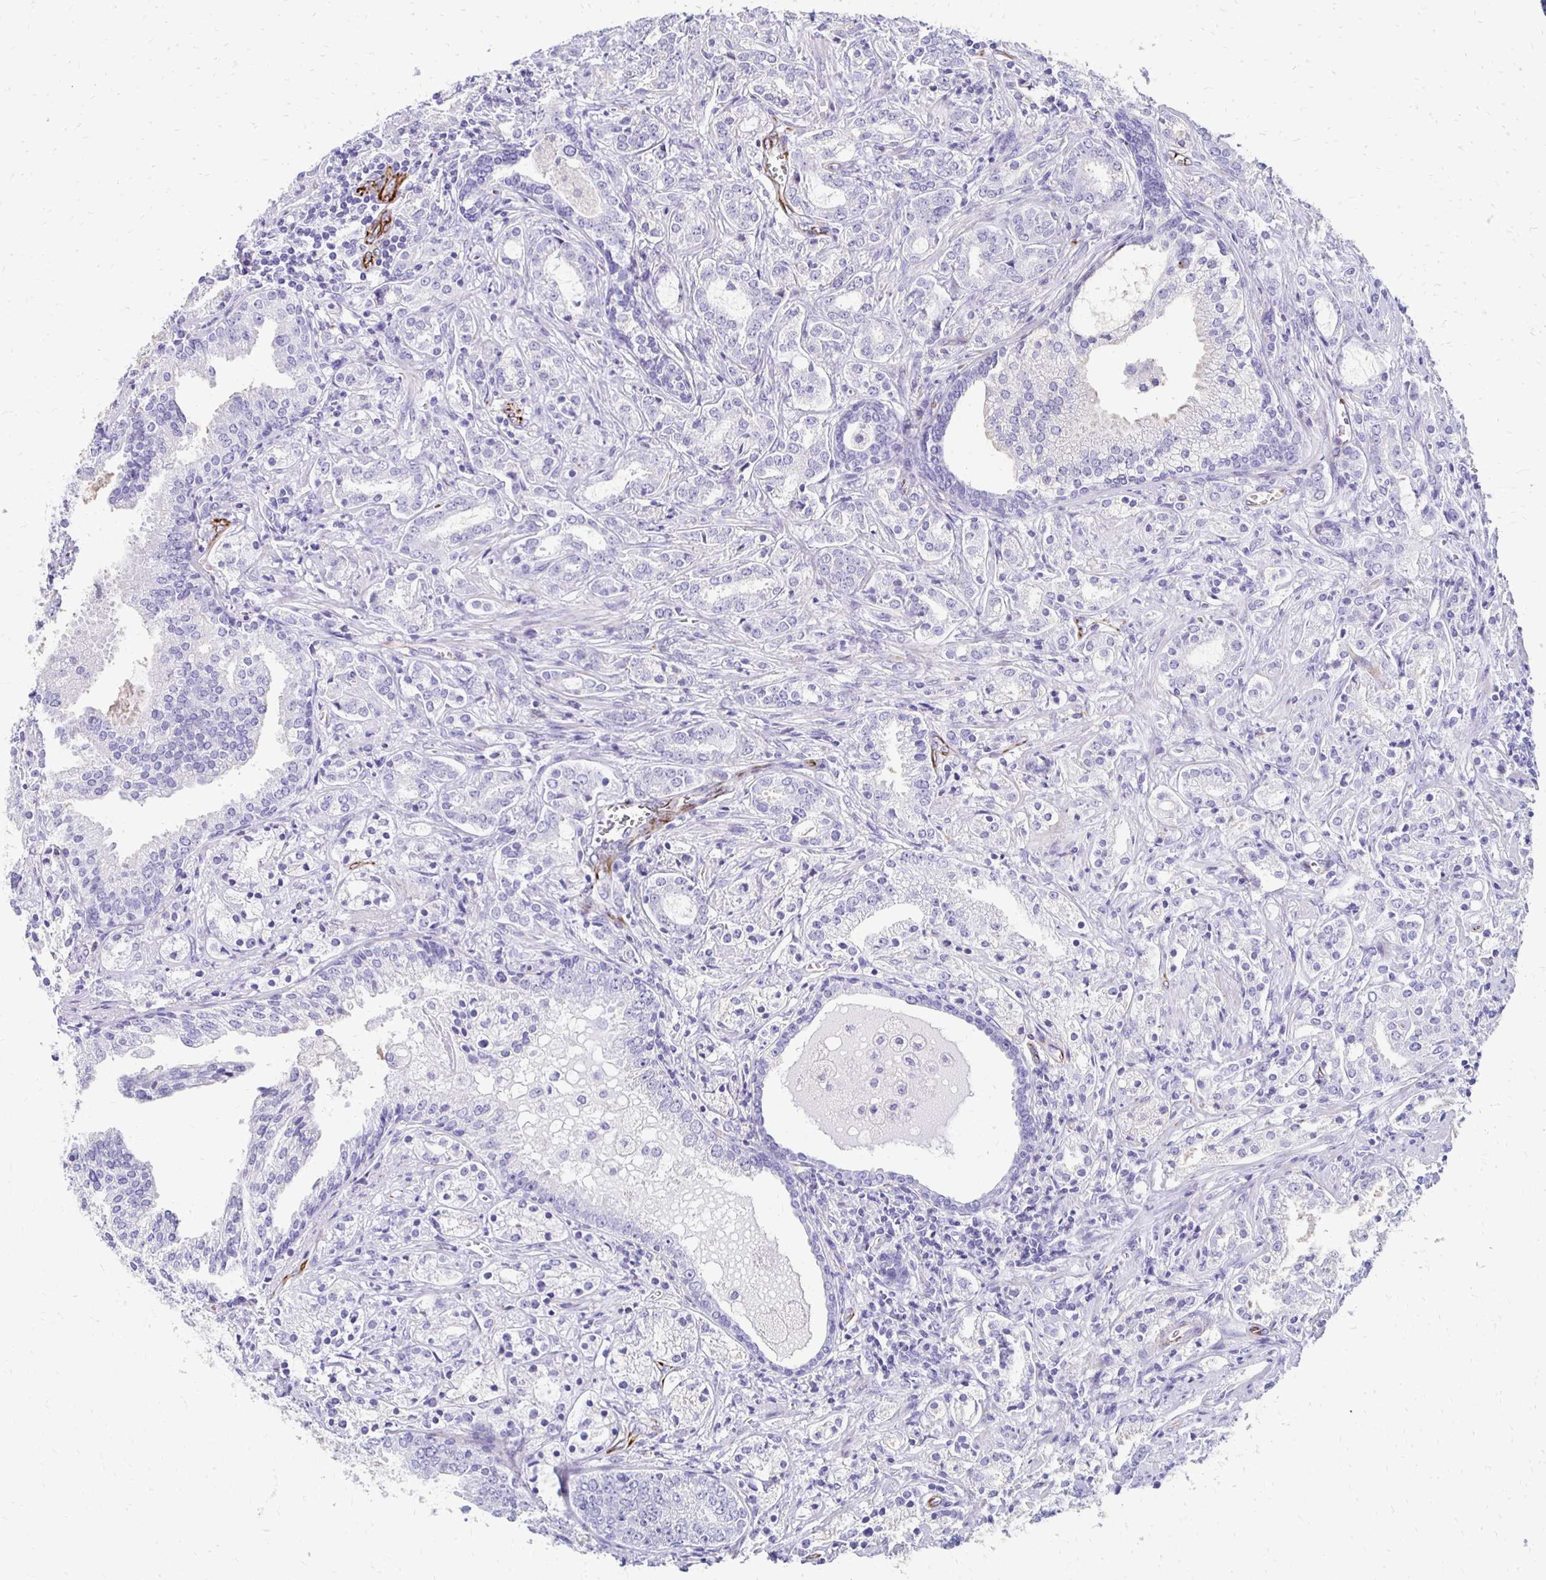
{"staining": {"intensity": "negative", "quantity": "none", "location": "none"}, "tissue": "prostate cancer", "cell_type": "Tumor cells", "image_type": "cancer", "snomed": [{"axis": "morphology", "description": "Adenocarcinoma, Medium grade"}, {"axis": "topography", "description": "Prostate"}], "caption": "Prostate medium-grade adenocarcinoma was stained to show a protein in brown. There is no significant expression in tumor cells. (Immunohistochemistry, brightfield microscopy, high magnification).", "gene": "TMEM54", "patient": {"sex": "male", "age": 57}}